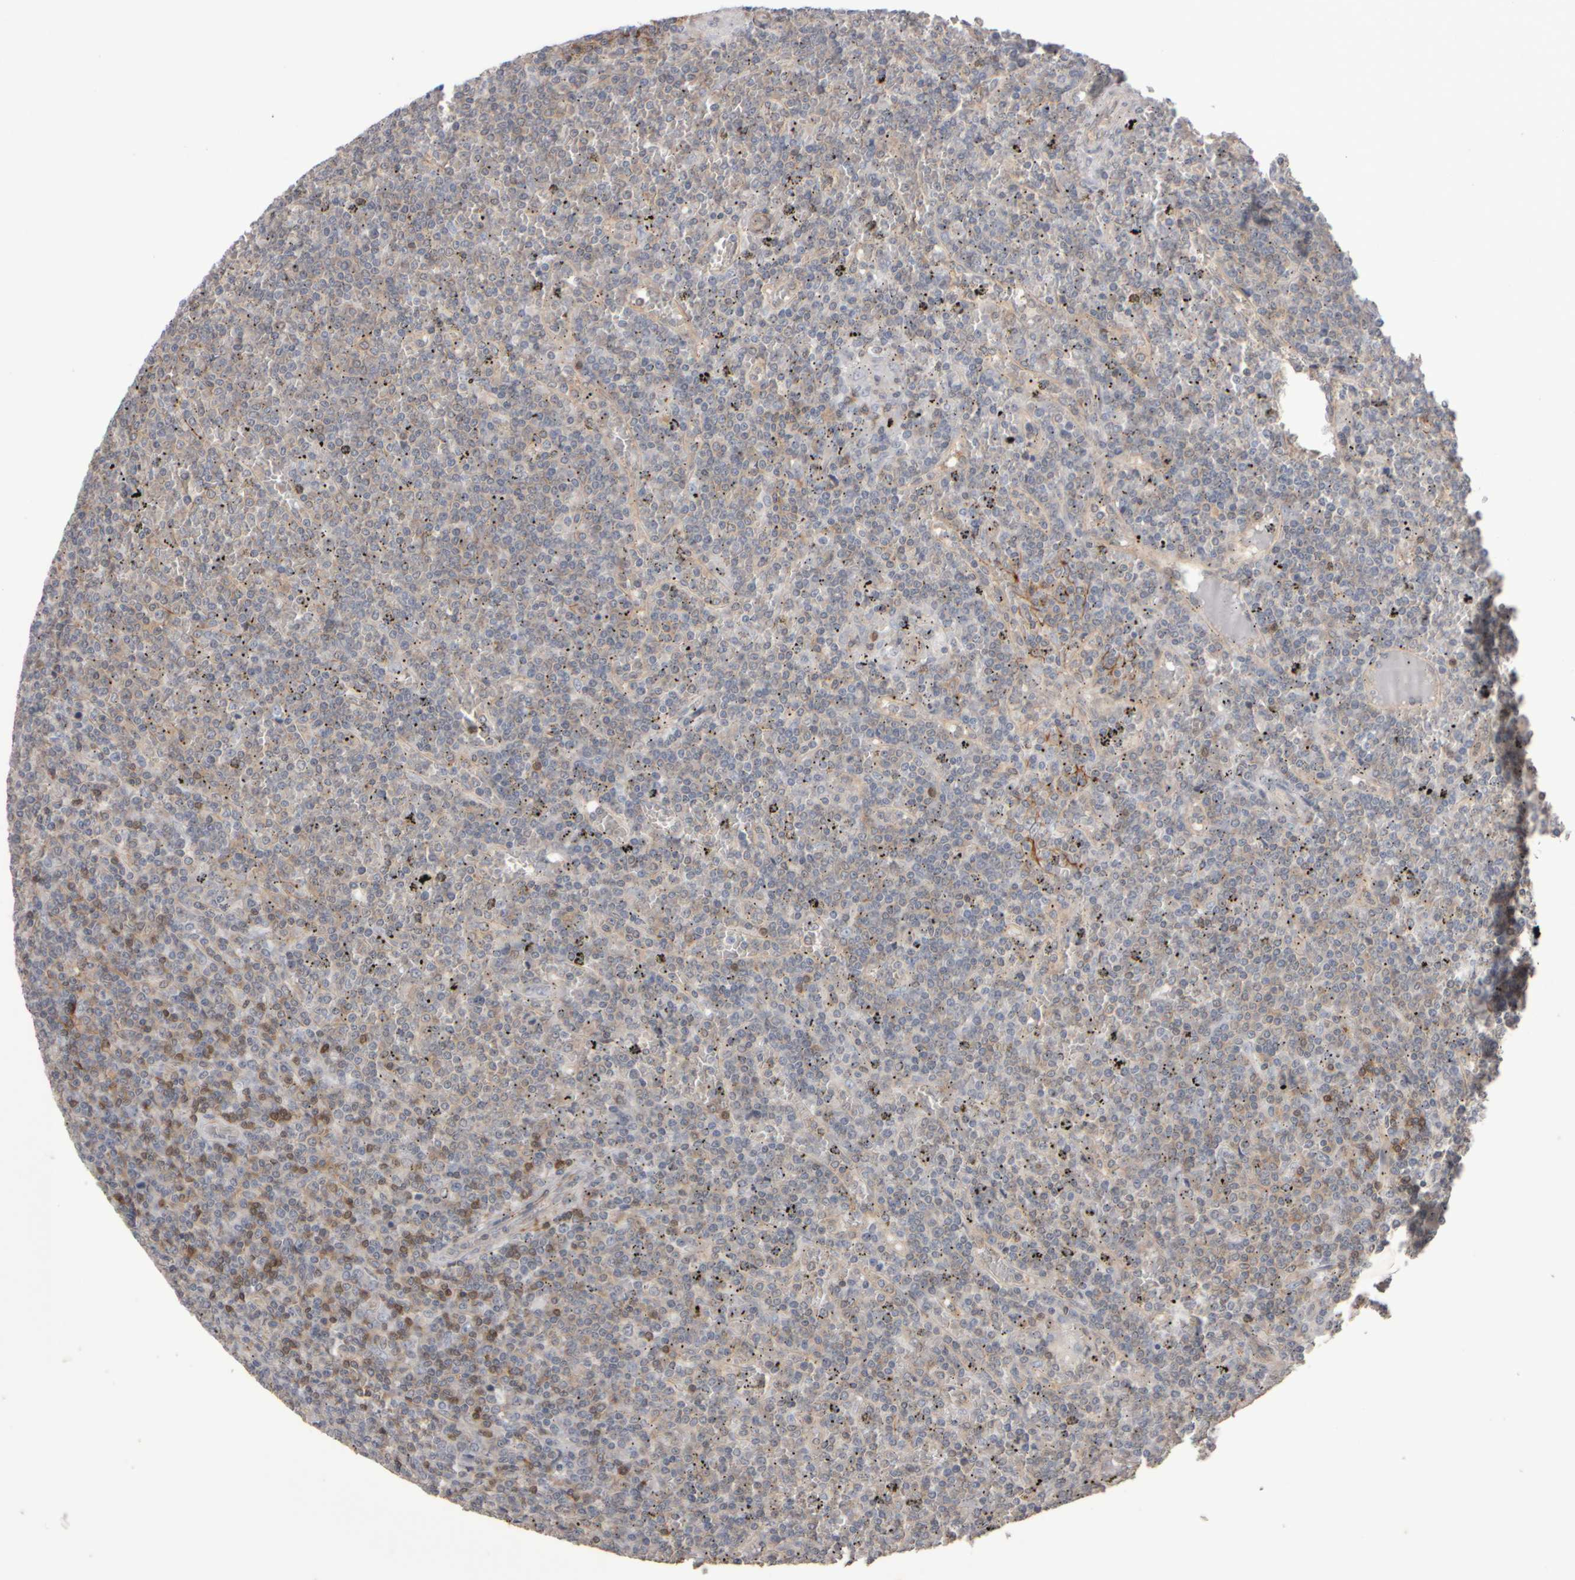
{"staining": {"intensity": "moderate", "quantity": "<25%", "location": "cytoplasmic/membranous"}, "tissue": "lymphoma", "cell_type": "Tumor cells", "image_type": "cancer", "snomed": [{"axis": "morphology", "description": "Malignant lymphoma, non-Hodgkin's type, Low grade"}, {"axis": "topography", "description": "Spleen"}], "caption": "Protein staining of malignant lymphoma, non-Hodgkin's type (low-grade) tissue demonstrates moderate cytoplasmic/membranous positivity in about <25% of tumor cells.", "gene": "EPHX2", "patient": {"sex": "female", "age": 19}}